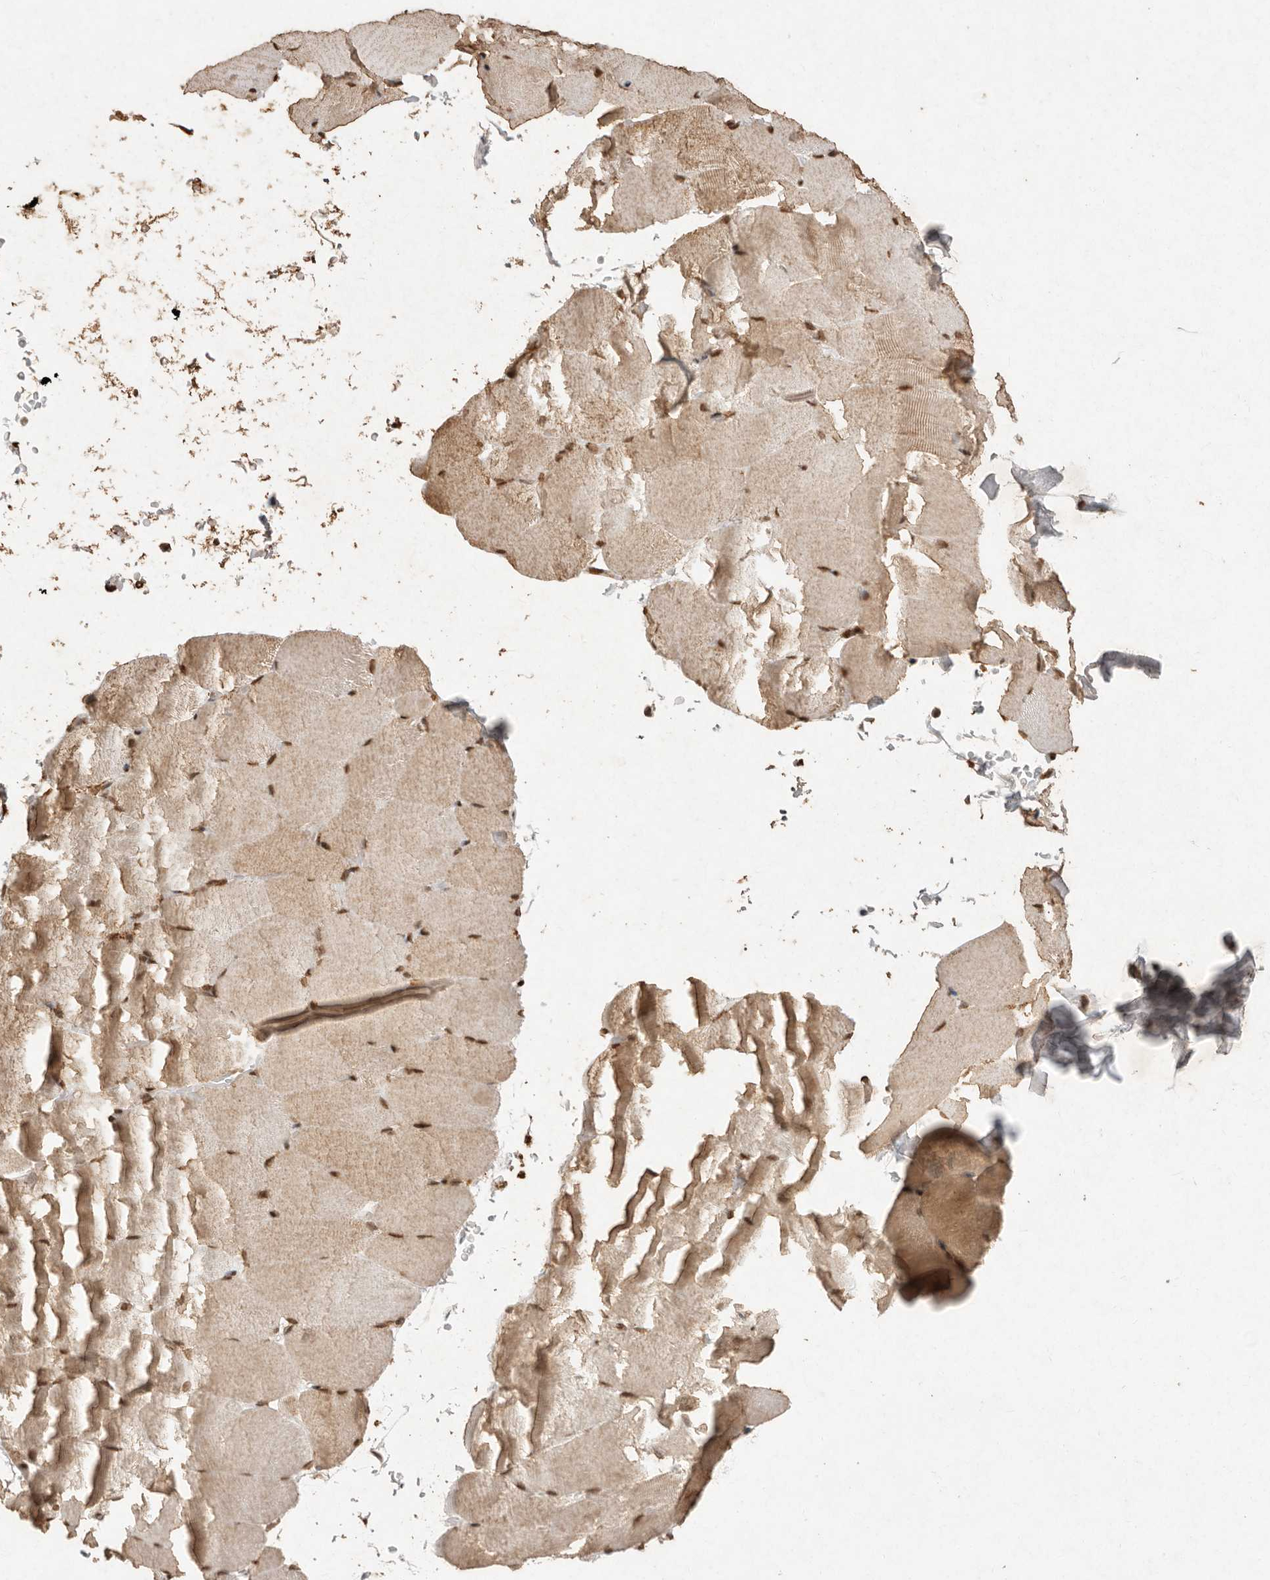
{"staining": {"intensity": "moderate", "quantity": ">75%", "location": "cytoplasmic/membranous,nuclear"}, "tissue": "skeletal muscle", "cell_type": "Myocytes", "image_type": "normal", "snomed": [{"axis": "morphology", "description": "Normal tissue, NOS"}, {"axis": "topography", "description": "Skeletal muscle"}, {"axis": "topography", "description": "Parathyroid gland"}], "caption": "Immunohistochemical staining of normal skeletal muscle displays medium levels of moderate cytoplasmic/membranous,nuclear expression in about >75% of myocytes.", "gene": "NKX3", "patient": {"sex": "female", "age": 37}}